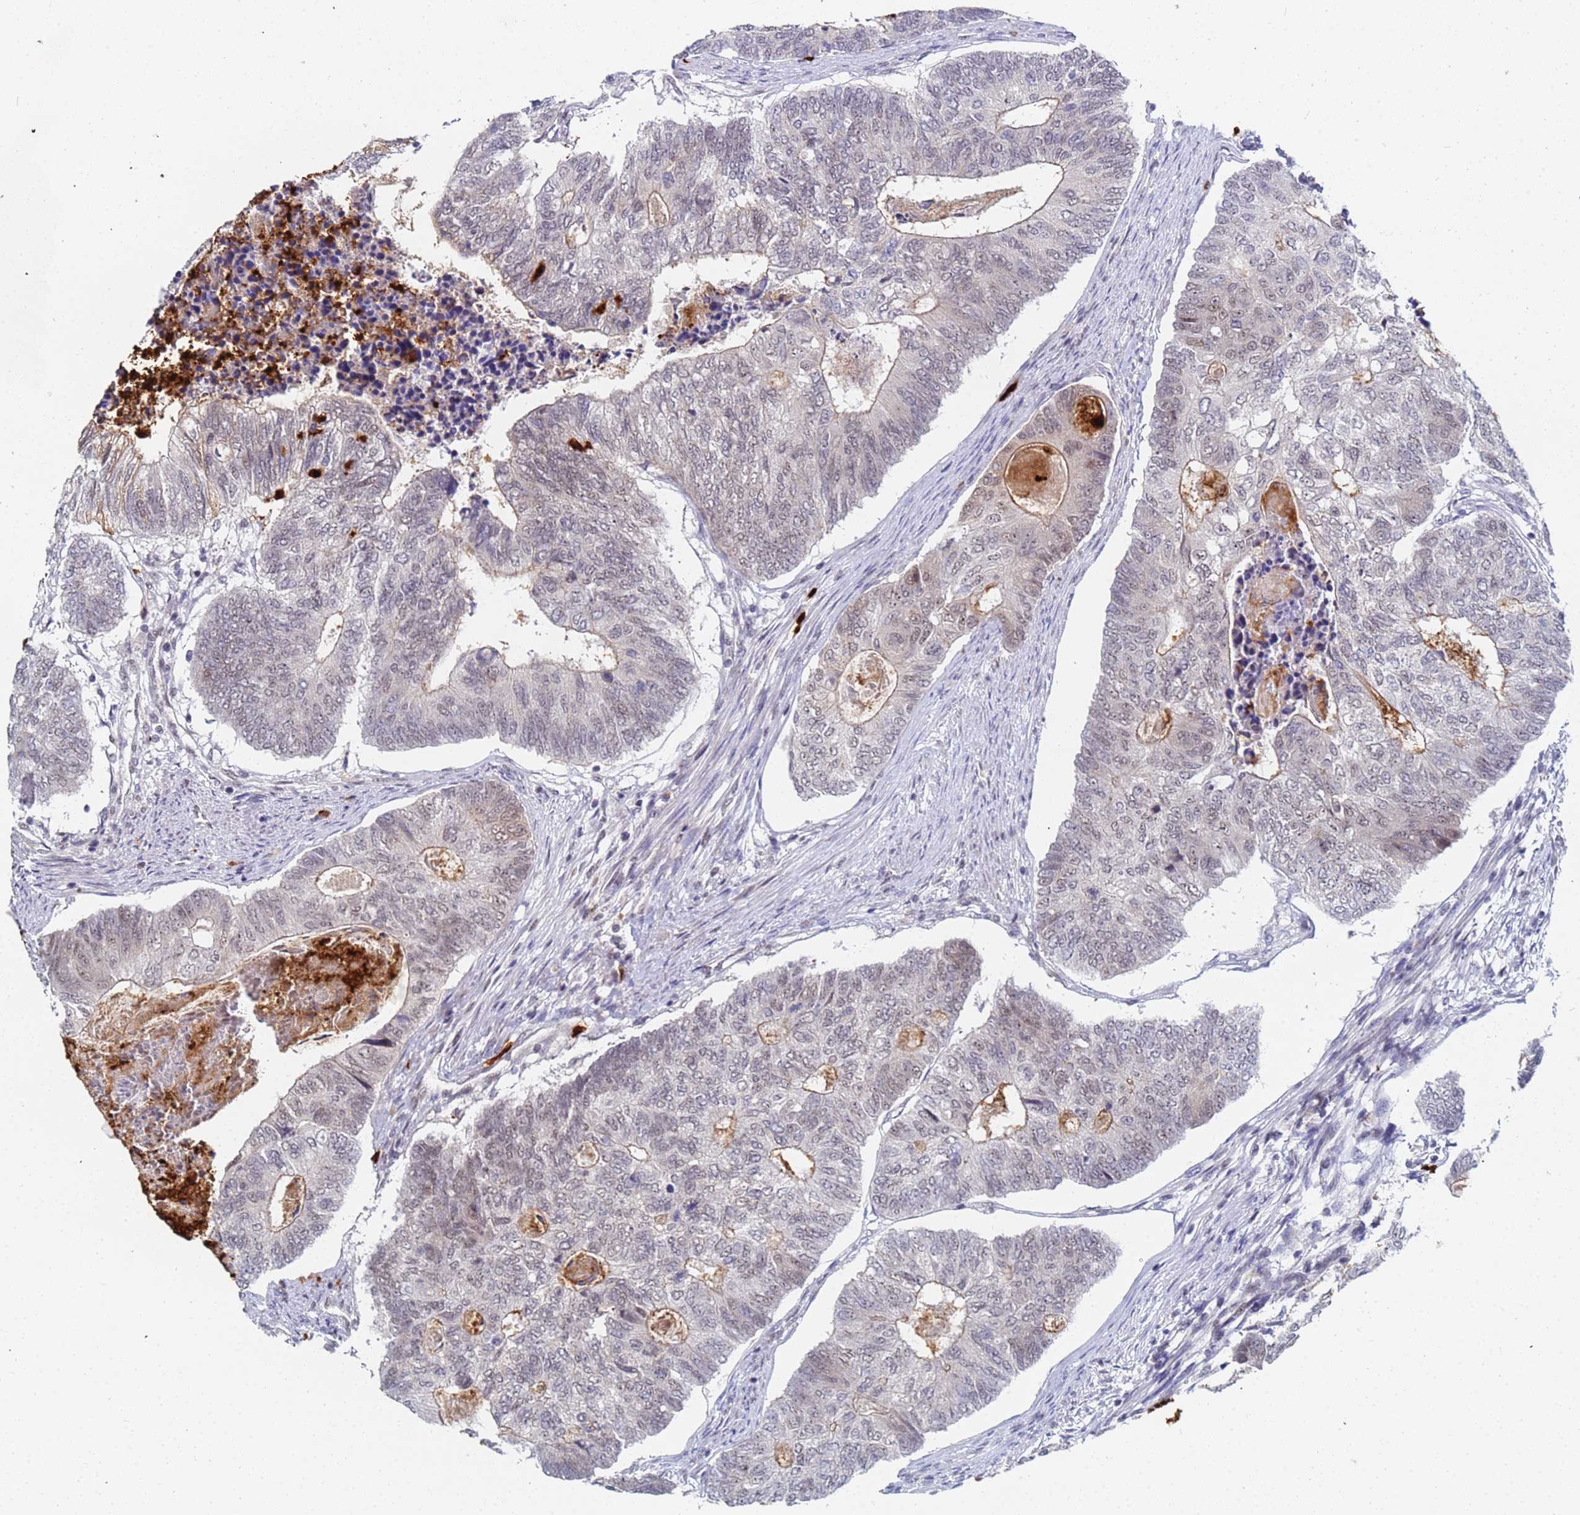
{"staining": {"intensity": "weak", "quantity": "<25%", "location": "cytoplasmic/membranous"}, "tissue": "colorectal cancer", "cell_type": "Tumor cells", "image_type": "cancer", "snomed": [{"axis": "morphology", "description": "Adenocarcinoma, NOS"}, {"axis": "topography", "description": "Colon"}], "caption": "IHC of human colorectal adenocarcinoma demonstrates no positivity in tumor cells.", "gene": "MTCL1", "patient": {"sex": "female", "age": 67}}